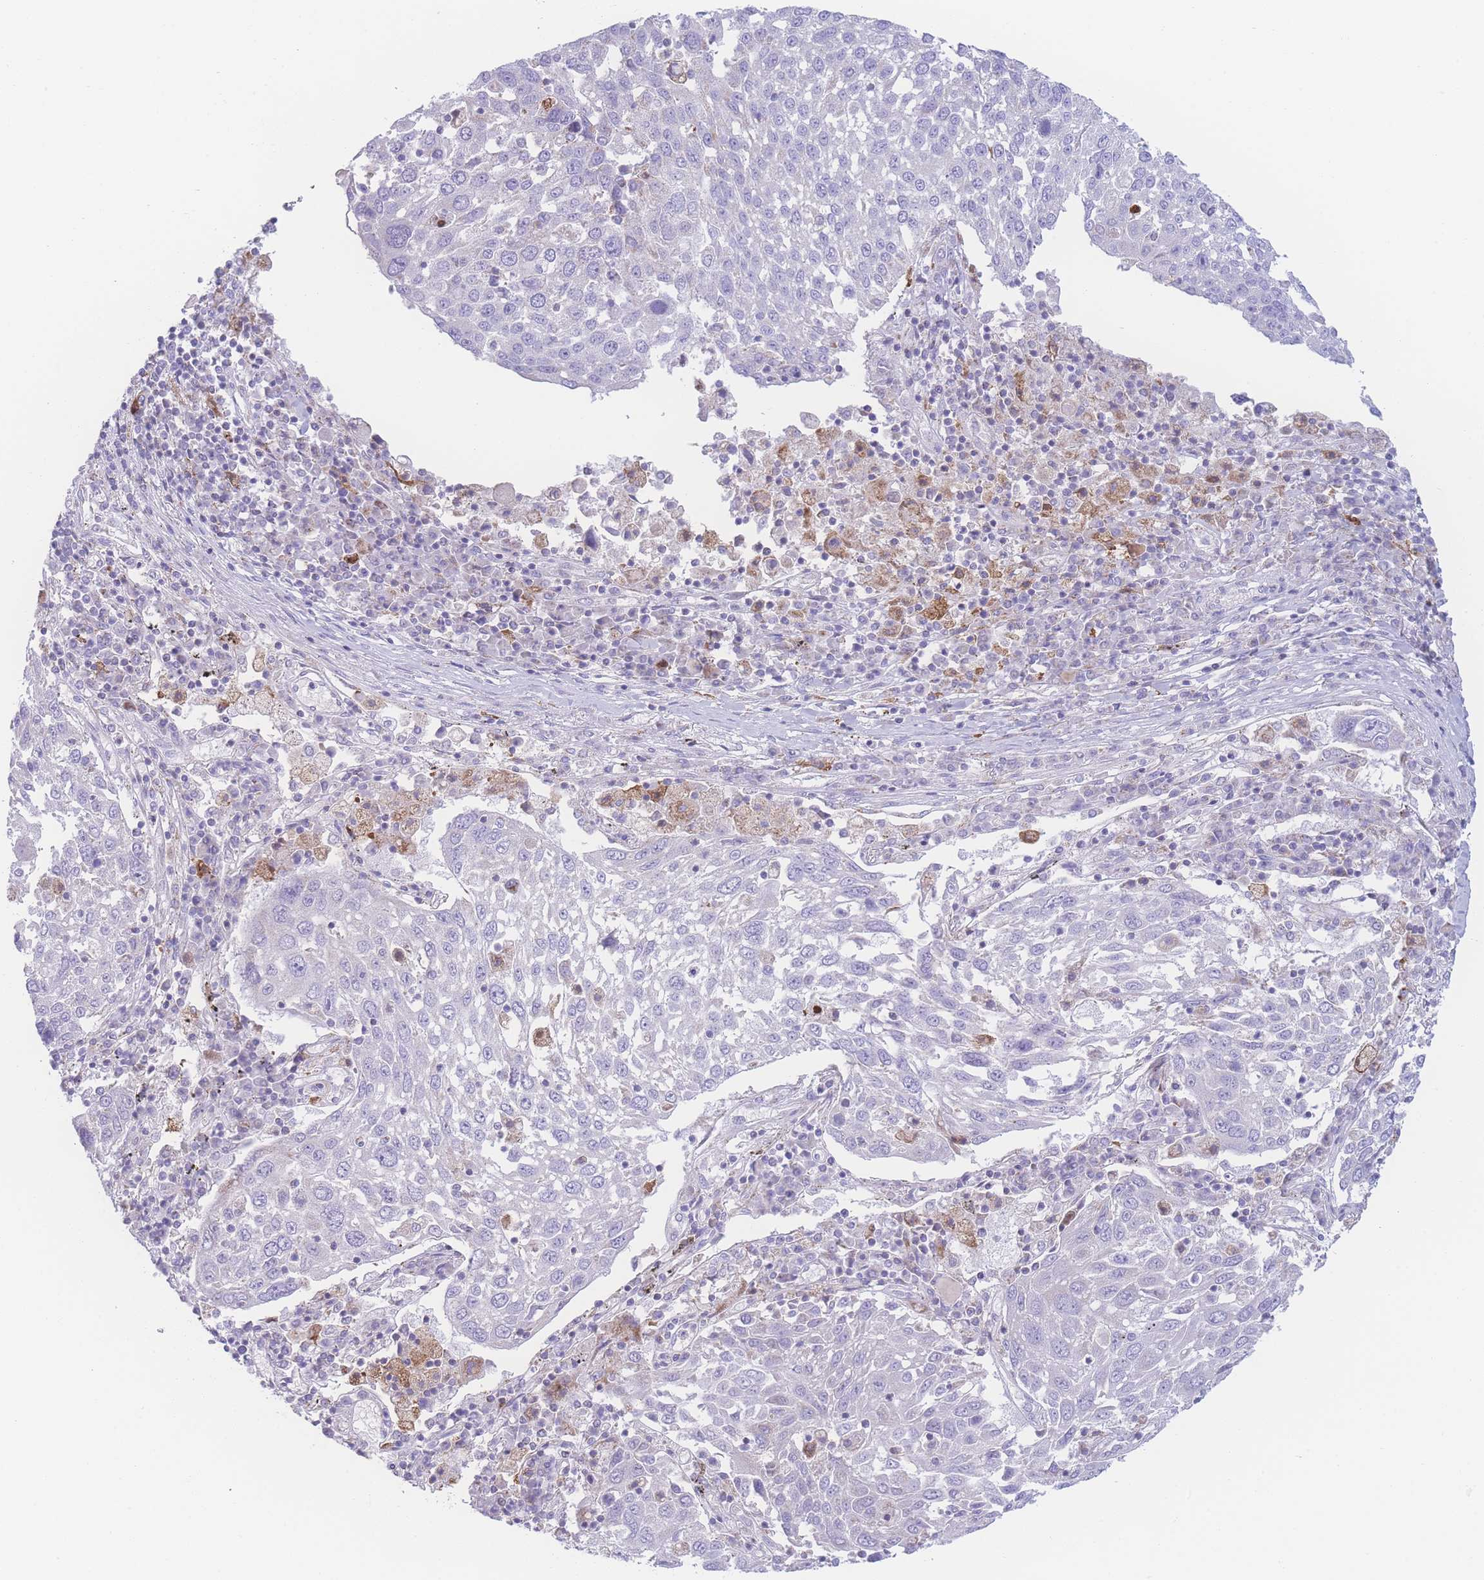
{"staining": {"intensity": "negative", "quantity": "none", "location": "none"}, "tissue": "lung cancer", "cell_type": "Tumor cells", "image_type": "cancer", "snomed": [{"axis": "morphology", "description": "Squamous cell carcinoma, NOS"}, {"axis": "topography", "description": "Lung"}], "caption": "Image shows no protein staining in tumor cells of lung cancer tissue.", "gene": "NBEAL1", "patient": {"sex": "male", "age": 65}}